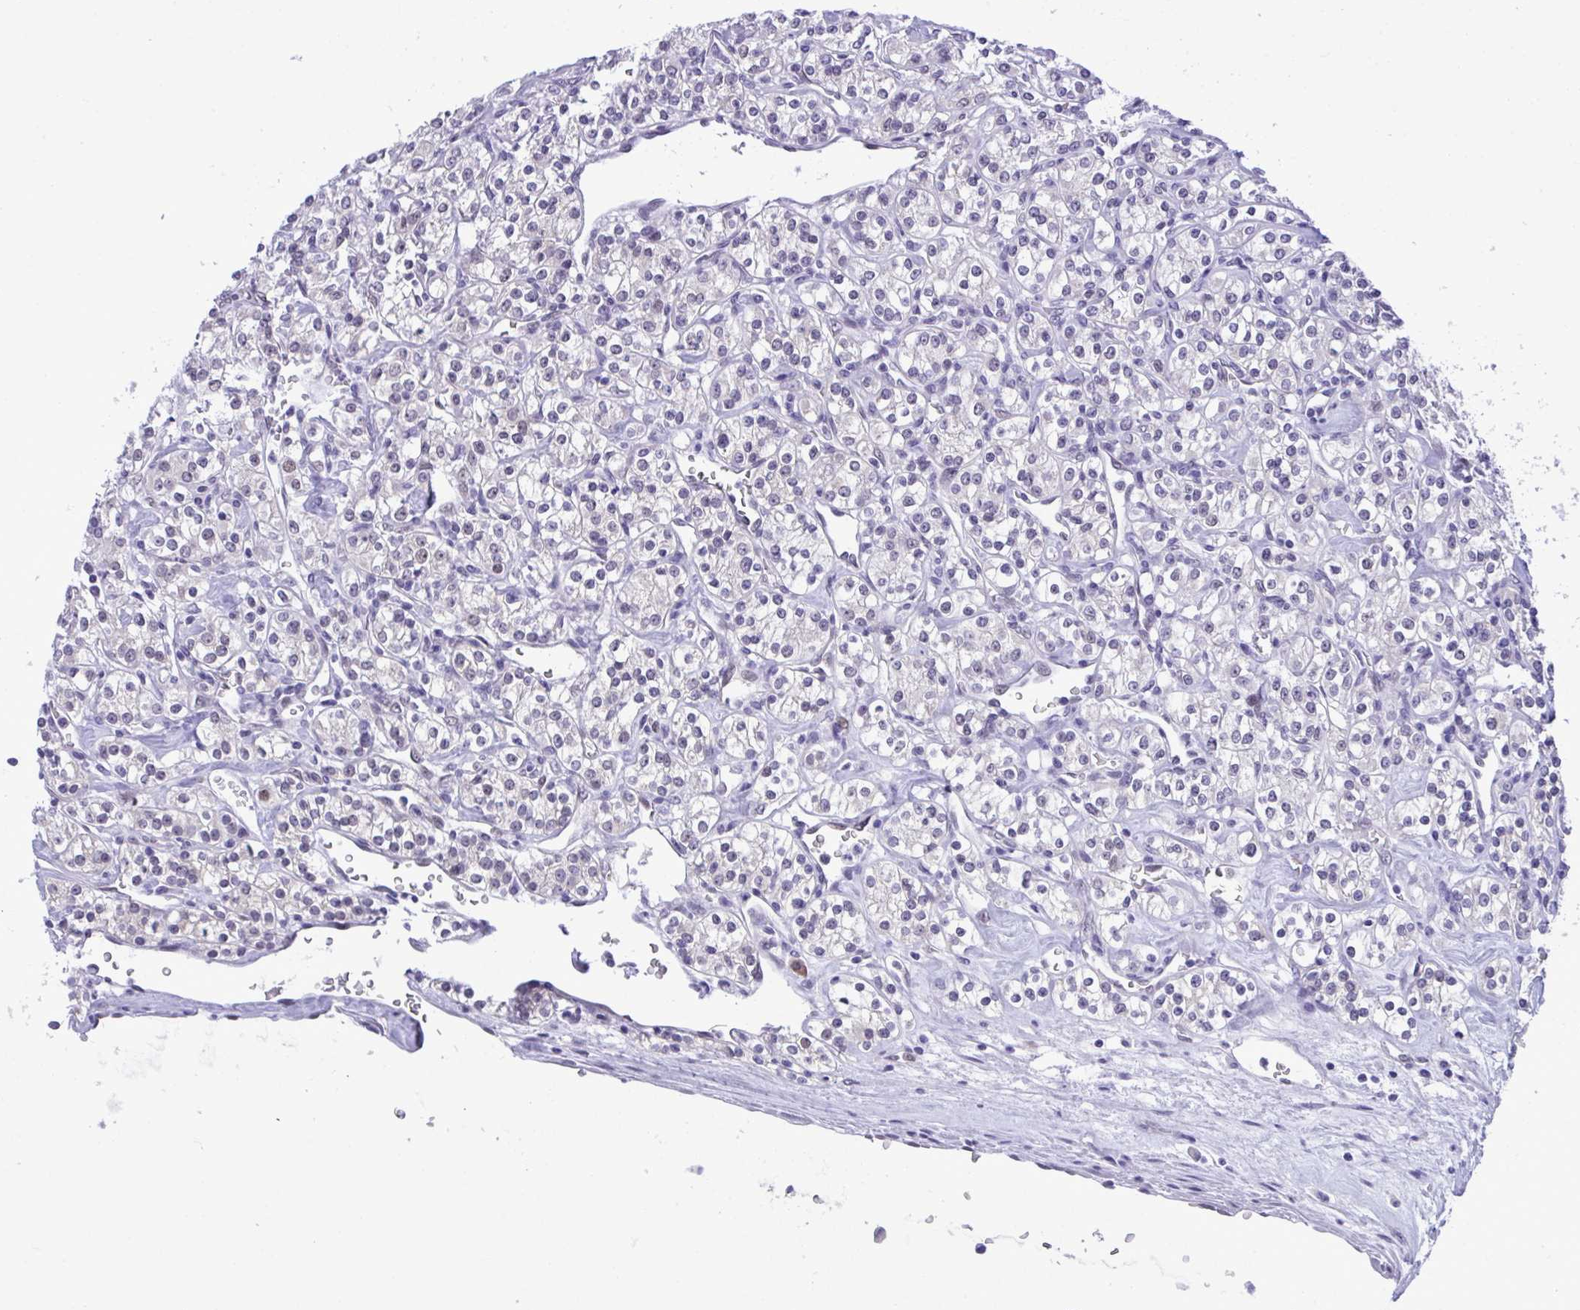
{"staining": {"intensity": "negative", "quantity": "none", "location": "none"}, "tissue": "renal cancer", "cell_type": "Tumor cells", "image_type": "cancer", "snomed": [{"axis": "morphology", "description": "Adenocarcinoma, NOS"}, {"axis": "topography", "description": "Kidney"}], "caption": "A photomicrograph of human renal adenocarcinoma is negative for staining in tumor cells.", "gene": "TEAD4", "patient": {"sex": "male", "age": 77}}